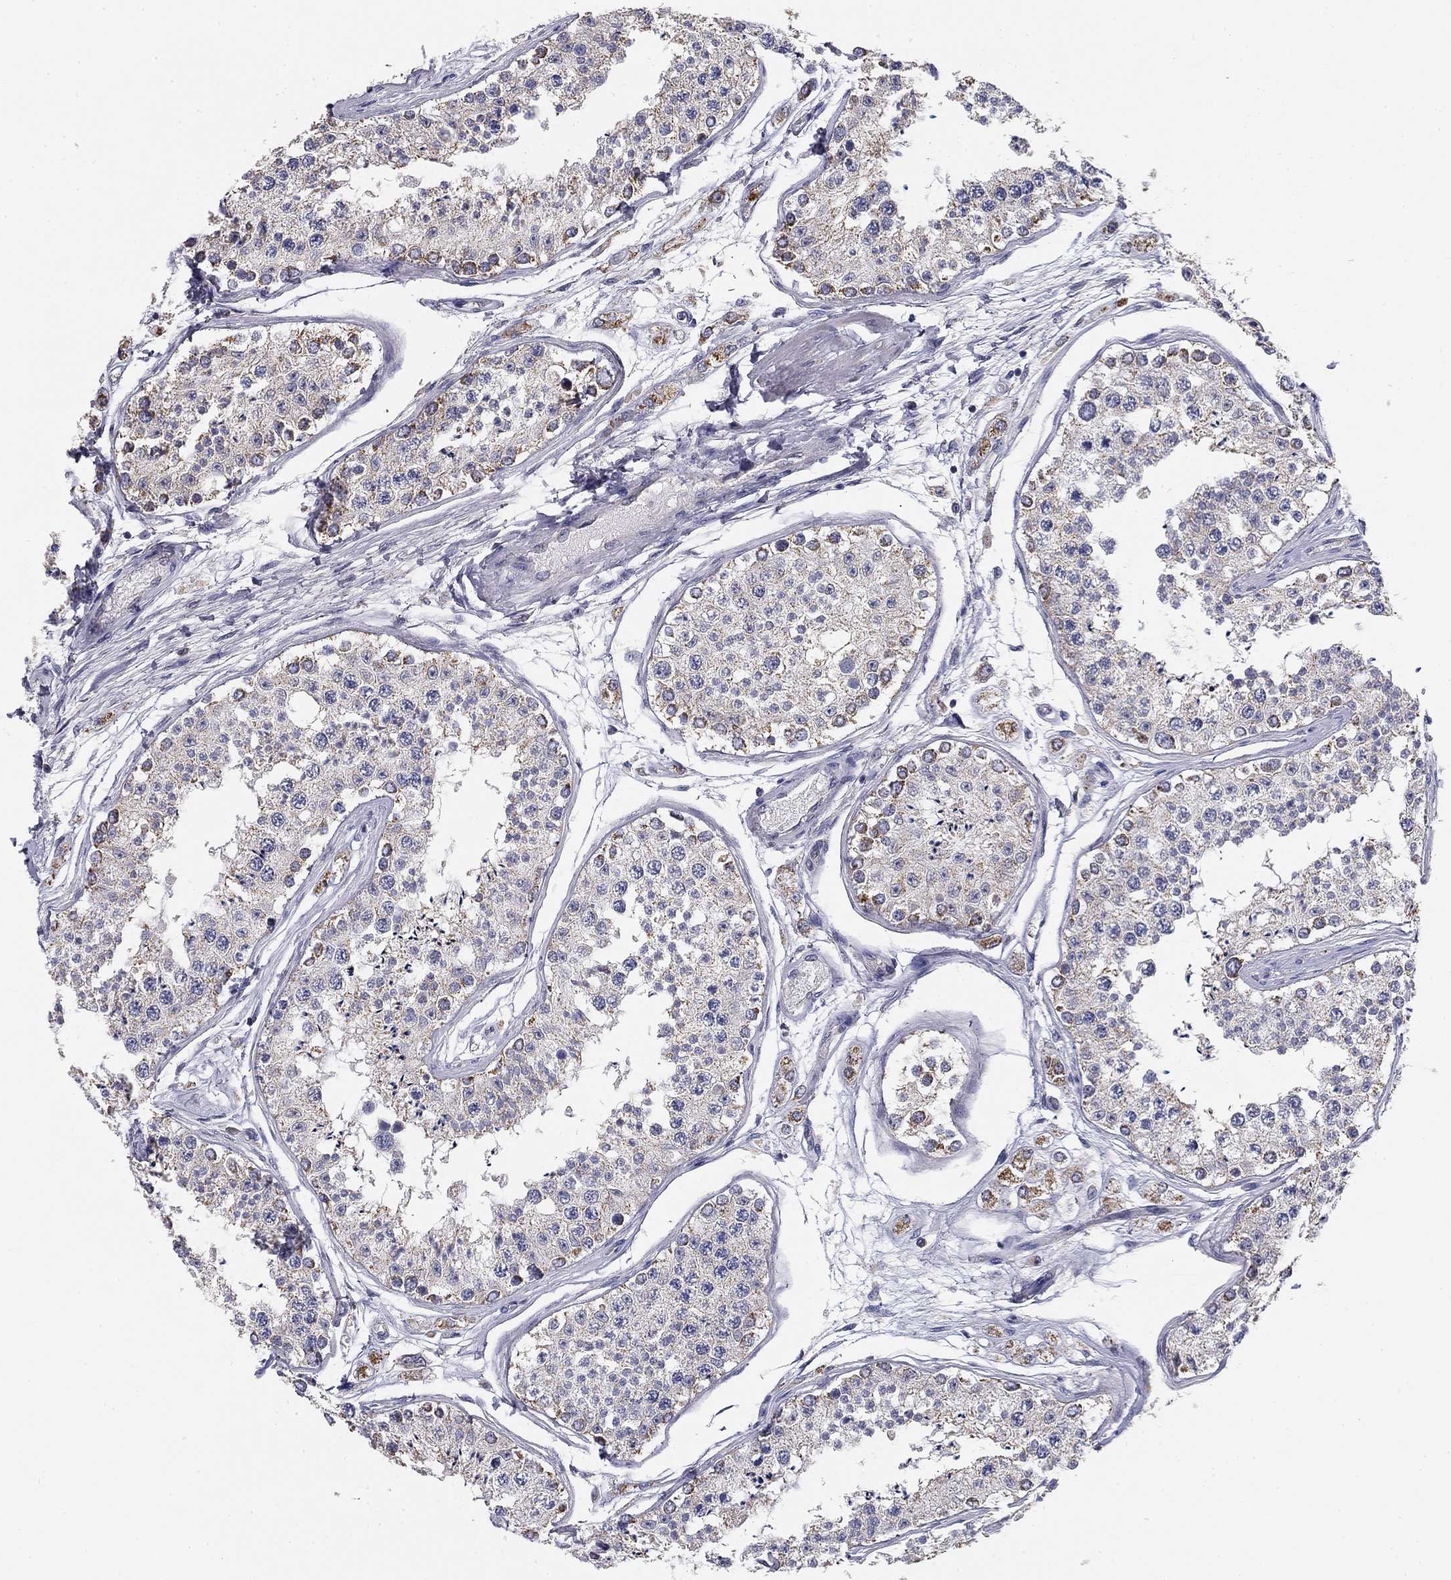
{"staining": {"intensity": "weak", "quantity": "<25%", "location": "cytoplasmic/membranous"}, "tissue": "testis", "cell_type": "Cells in seminiferous ducts", "image_type": "normal", "snomed": [{"axis": "morphology", "description": "Normal tissue, NOS"}, {"axis": "topography", "description": "Testis"}], "caption": "Immunohistochemistry of benign testis demonstrates no expression in cells in seminiferous ducts. Nuclei are stained in blue.", "gene": "SLC2A9", "patient": {"sex": "male", "age": 25}}